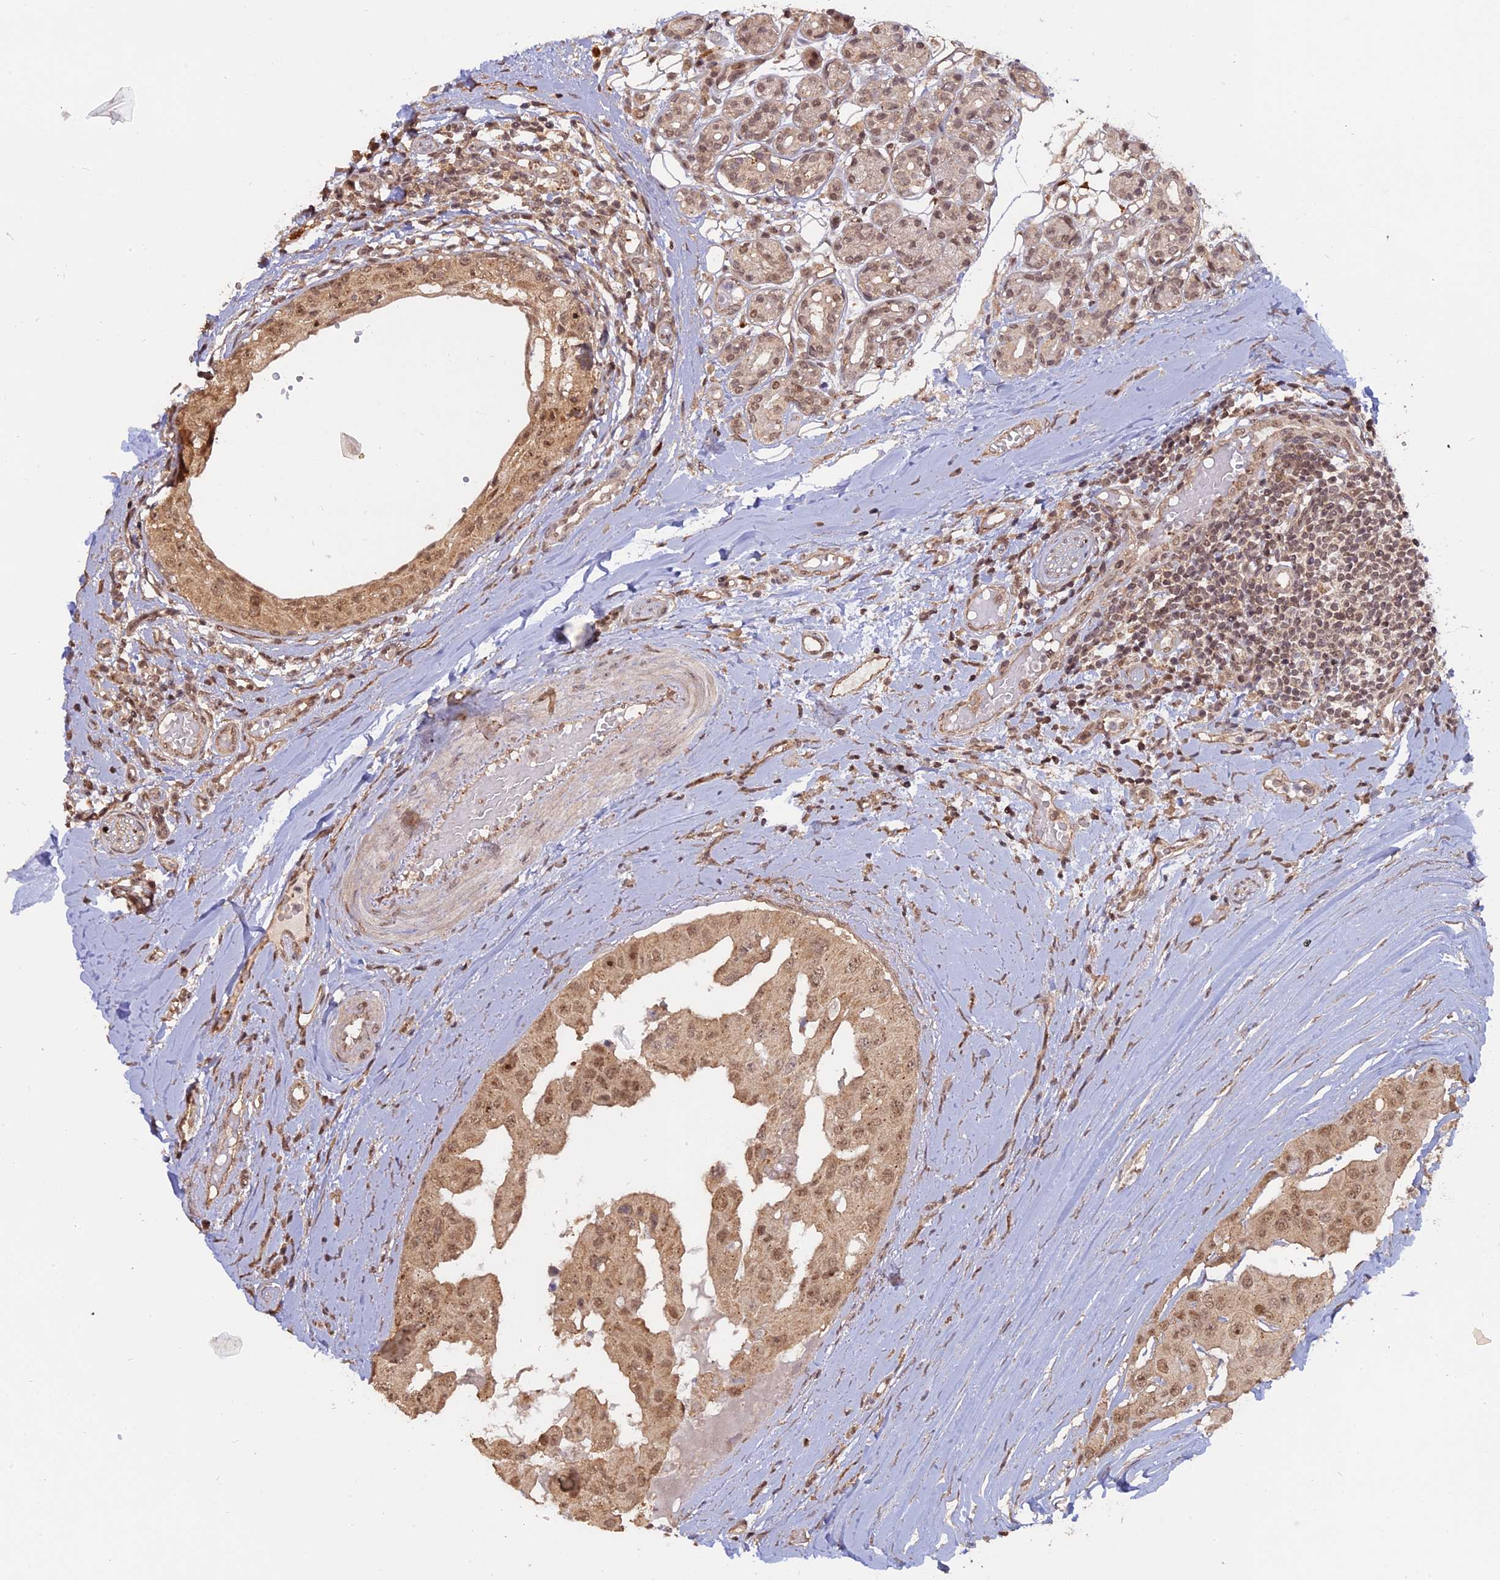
{"staining": {"intensity": "moderate", "quantity": ">75%", "location": "cytoplasmic/membranous,nuclear"}, "tissue": "head and neck cancer", "cell_type": "Tumor cells", "image_type": "cancer", "snomed": [{"axis": "morphology", "description": "Adenocarcinoma, NOS"}, {"axis": "morphology", "description": "Adenocarcinoma, metastatic, NOS"}, {"axis": "topography", "description": "Head-Neck"}], "caption": "Immunohistochemical staining of head and neck cancer reveals medium levels of moderate cytoplasmic/membranous and nuclear protein expression in about >75% of tumor cells.", "gene": "PKIG", "patient": {"sex": "male", "age": 75}}